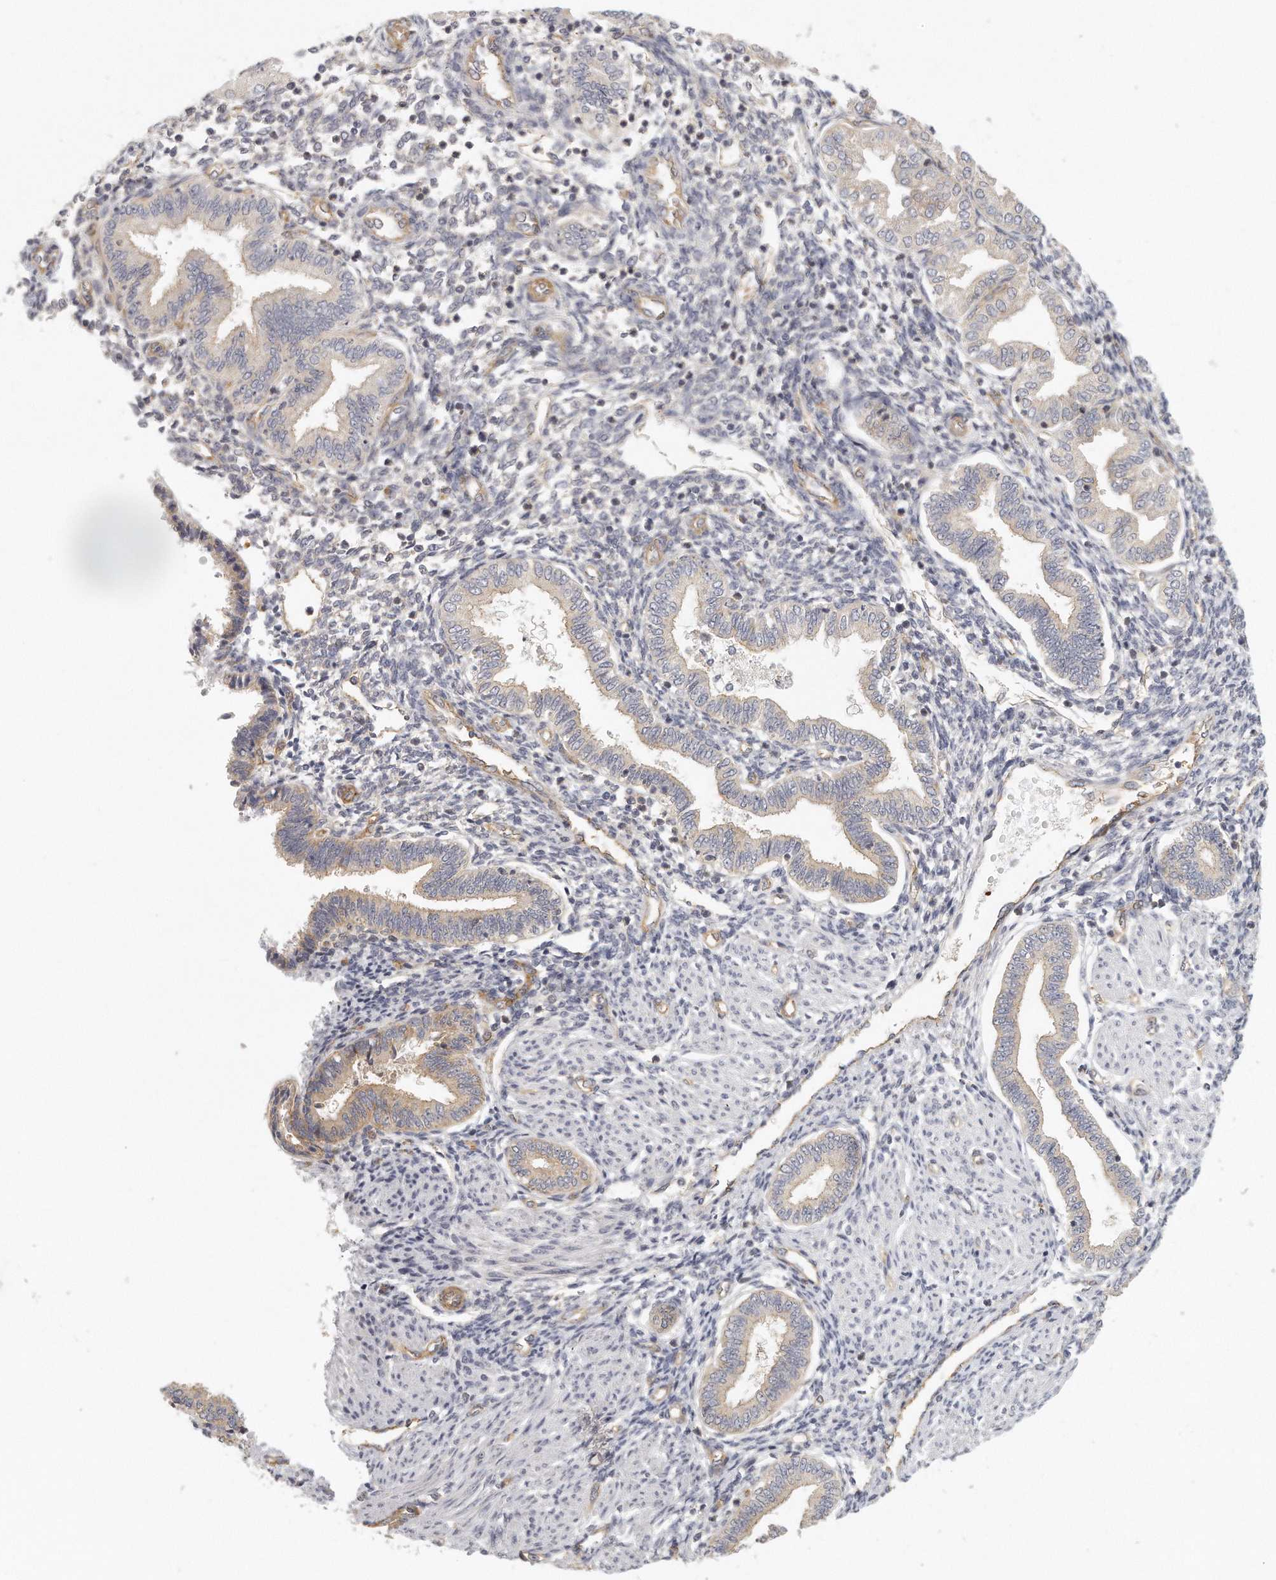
{"staining": {"intensity": "negative", "quantity": "none", "location": "none"}, "tissue": "endometrium", "cell_type": "Cells in endometrial stroma", "image_type": "normal", "snomed": [{"axis": "morphology", "description": "Normal tissue, NOS"}, {"axis": "topography", "description": "Endometrium"}], "caption": "Immunohistochemistry of unremarkable endometrium reveals no staining in cells in endometrial stroma.", "gene": "MTERF4", "patient": {"sex": "female", "age": 53}}